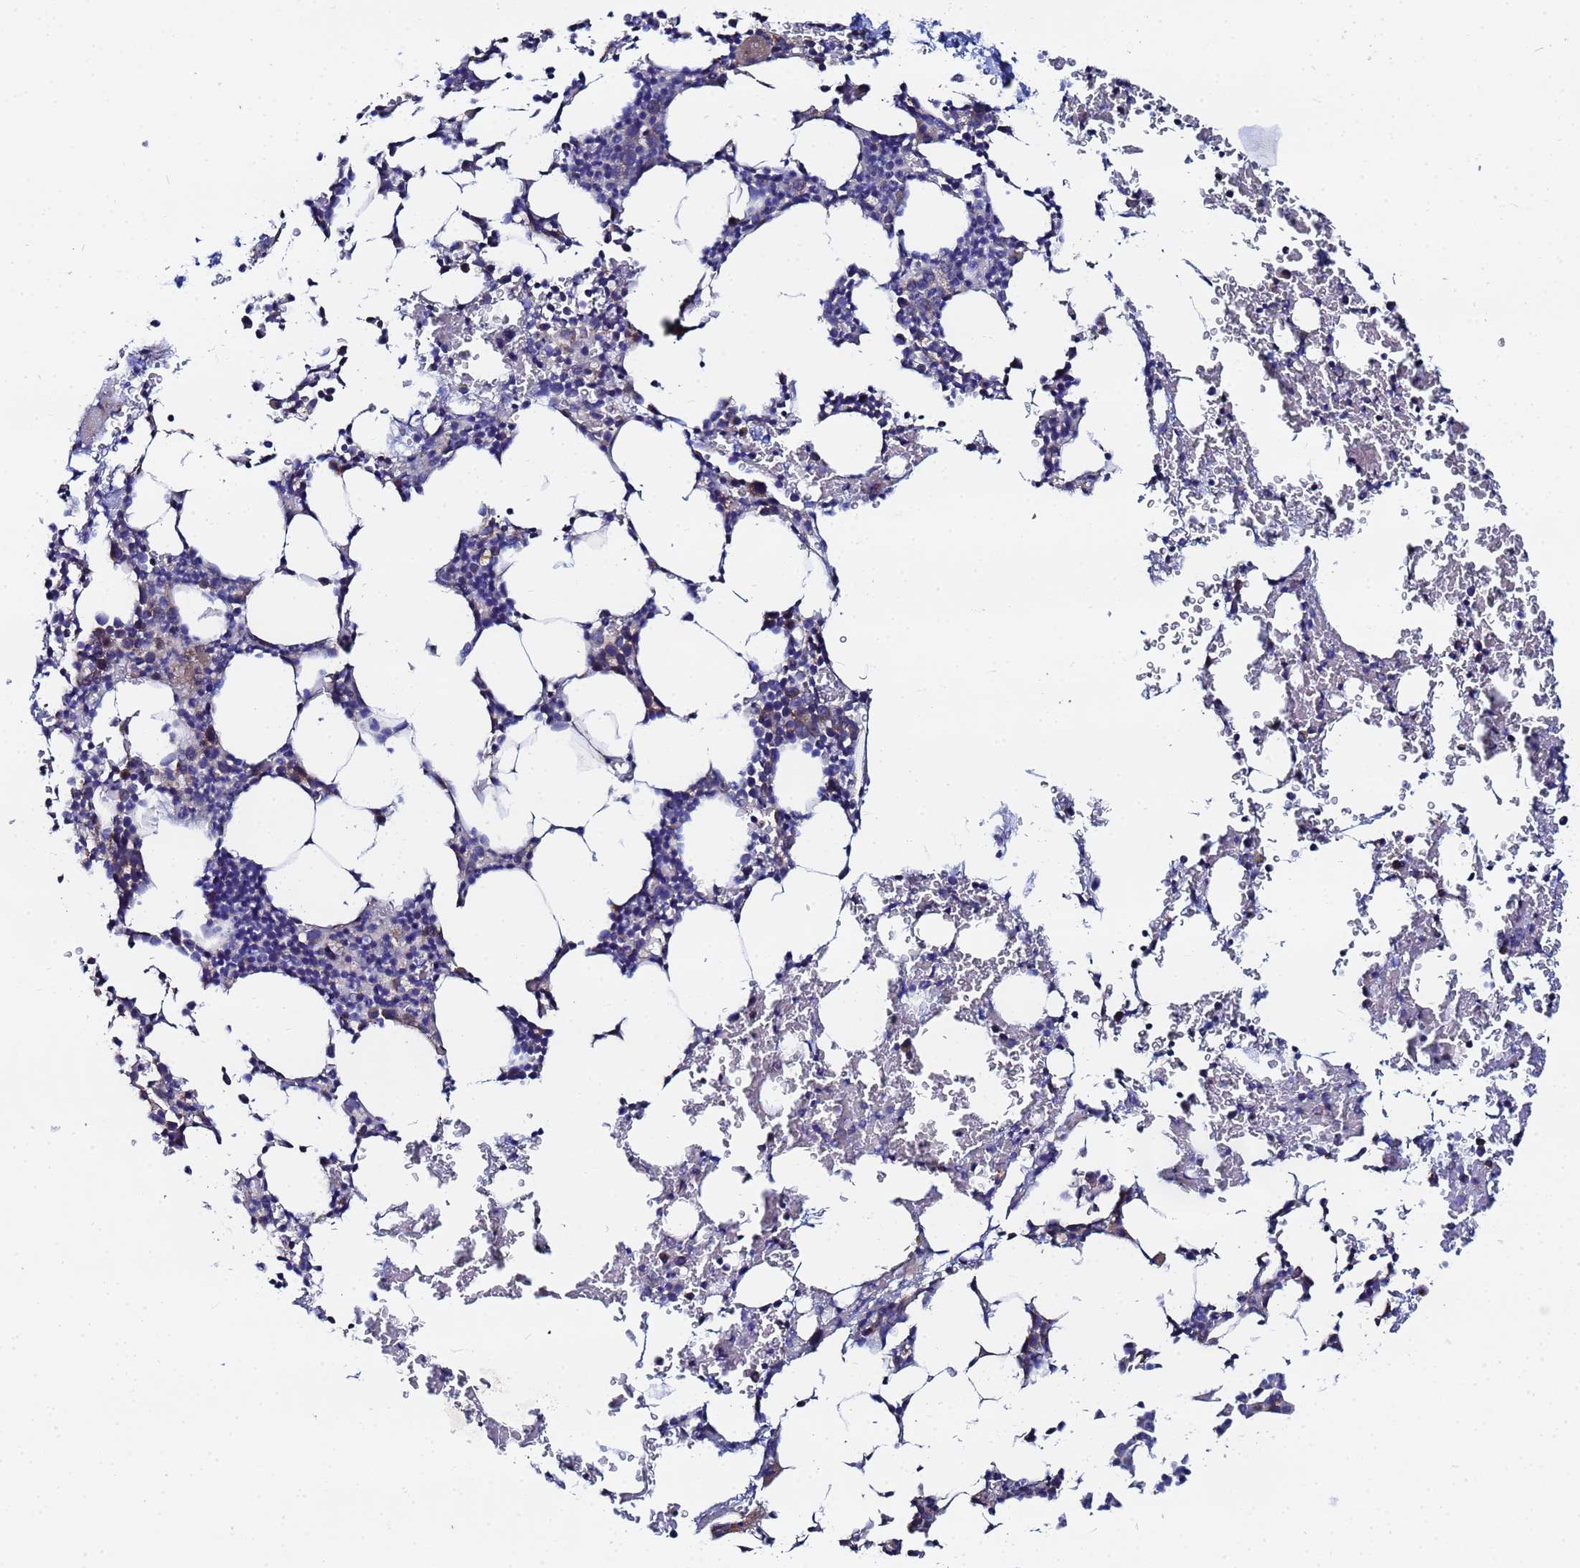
{"staining": {"intensity": "moderate", "quantity": "<25%", "location": "cytoplasmic/membranous"}, "tissue": "bone marrow", "cell_type": "Hematopoietic cells", "image_type": "normal", "snomed": [{"axis": "morphology", "description": "Normal tissue, NOS"}, {"axis": "morphology", "description": "Inflammation, NOS"}, {"axis": "topography", "description": "Bone marrow"}], "caption": "Benign bone marrow displays moderate cytoplasmic/membranous expression in approximately <25% of hematopoietic cells, visualized by immunohistochemistry.", "gene": "FAHD2A", "patient": {"sex": "male", "age": 41}}